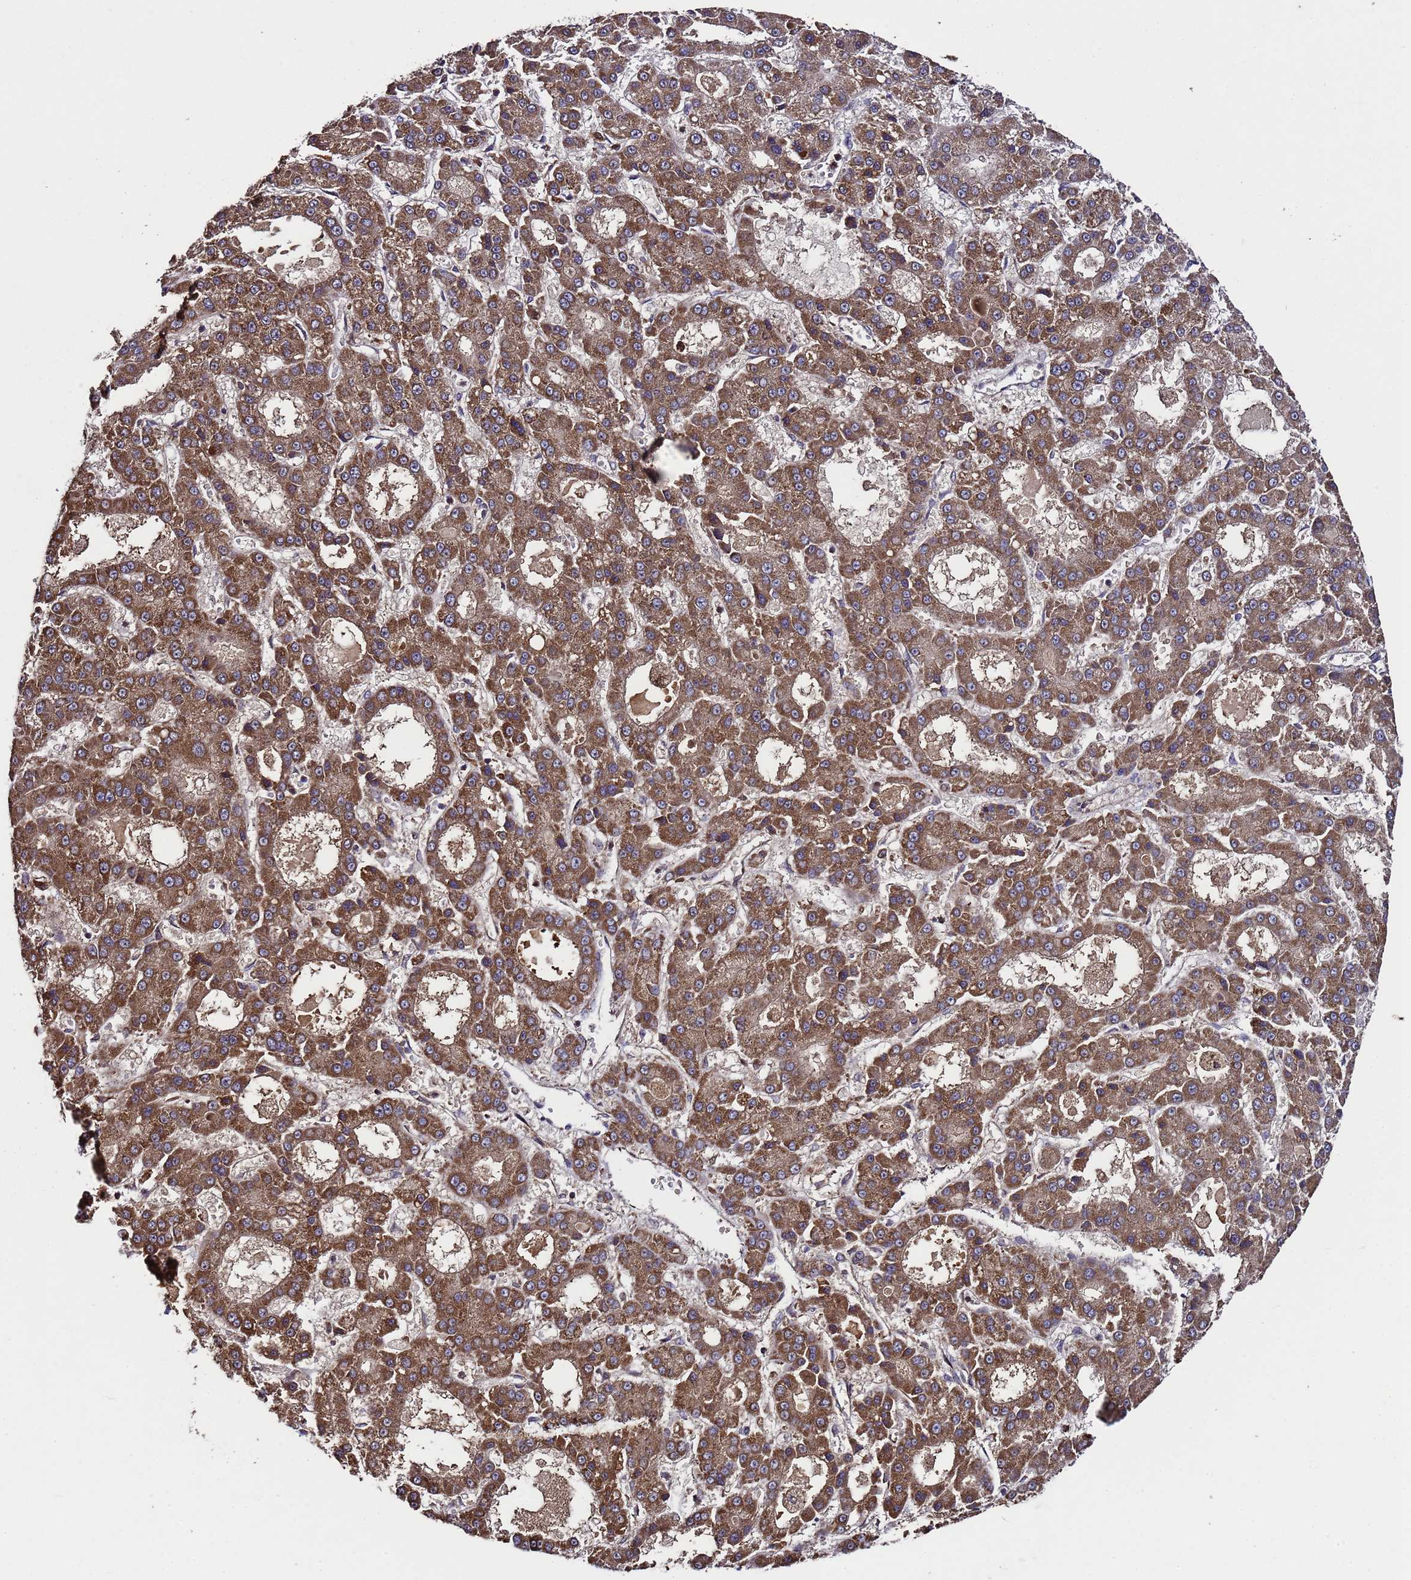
{"staining": {"intensity": "moderate", "quantity": ">75%", "location": "cytoplasmic/membranous"}, "tissue": "liver cancer", "cell_type": "Tumor cells", "image_type": "cancer", "snomed": [{"axis": "morphology", "description": "Carcinoma, Hepatocellular, NOS"}, {"axis": "topography", "description": "Liver"}], "caption": "This histopathology image demonstrates liver hepatocellular carcinoma stained with IHC to label a protein in brown. The cytoplasmic/membranous of tumor cells show moderate positivity for the protein. Nuclei are counter-stained blue.", "gene": "HSPBAP1", "patient": {"sex": "male", "age": 70}}